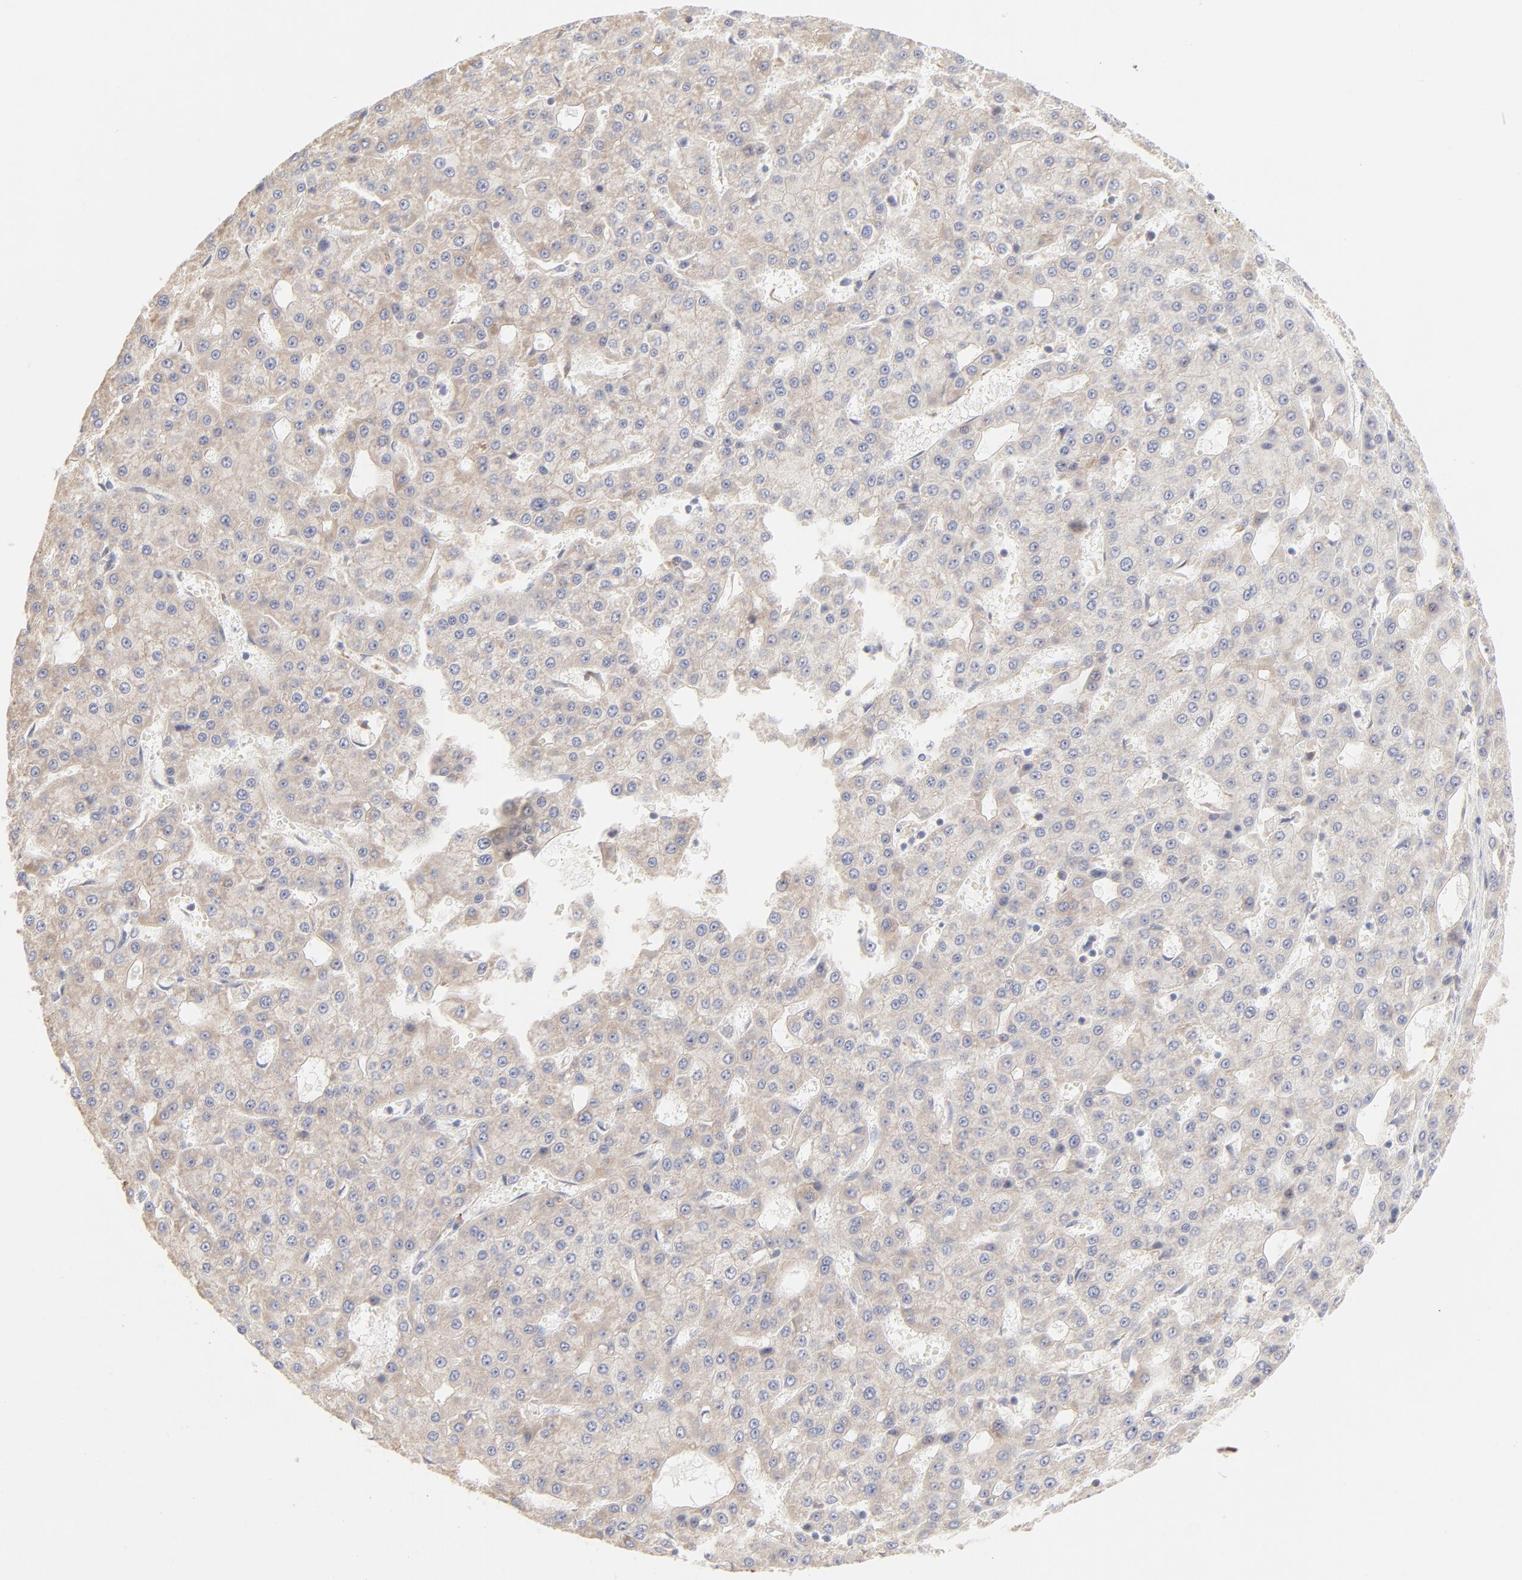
{"staining": {"intensity": "weak", "quantity": ">75%", "location": "cytoplasmic/membranous"}, "tissue": "liver cancer", "cell_type": "Tumor cells", "image_type": "cancer", "snomed": [{"axis": "morphology", "description": "Carcinoma, Hepatocellular, NOS"}, {"axis": "topography", "description": "Liver"}], "caption": "Immunohistochemistry (IHC) image of hepatocellular carcinoma (liver) stained for a protein (brown), which displays low levels of weak cytoplasmic/membranous staining in about >75% of tumor cells.", "gene": "RPS21", "patient": {"sex": "male", "age": 47}}